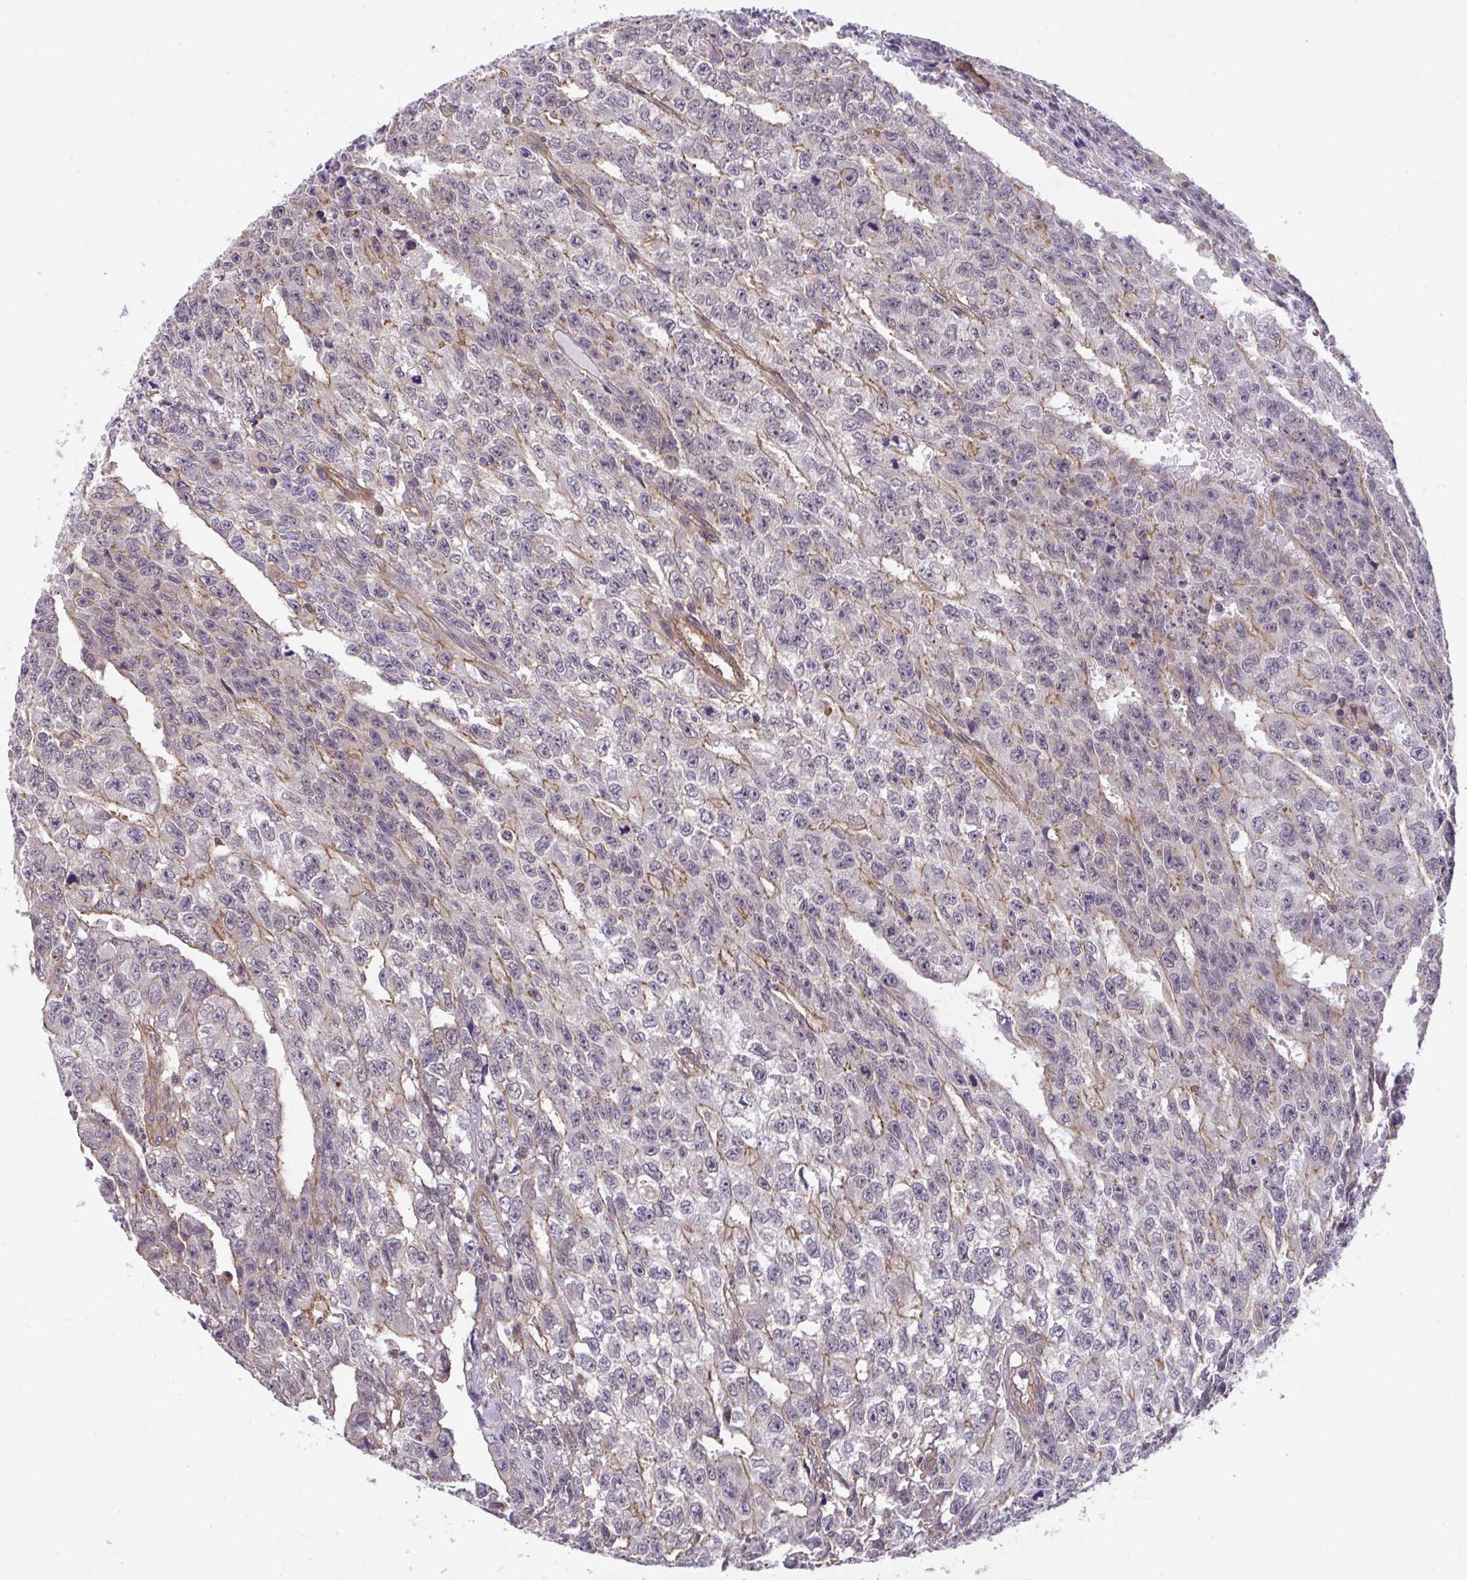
{"staining": {"intensity": "moderate", "quantity": "<25%", "location": "cytoplasmic/membranous"}, "tissue": "testis cancer", "cell_type": "Tumor cells", "image_type": "cancer", "snomed": [{"axis": "morphology", "description": "Carcinoma, Embryonal, NOS"}, {"axis": "morphology", "description": "Teratoma, malignant, NOS"}, {"axis": "topography", "description": "Testis"}], "caption": "Immunohistochemical staining of human embryonal carcinoma (testis) shows low levels of moderate cytoplasmic/membranous expression in approximately <25% of tumor cells. The staining was performed using DAB (3,3'-diaminobenzidine), with brown indicating positive protein expression. Nuclei are stained blue with hematoxylin.", "gene": "ZNF696", "patient": {"sex": "male", "age": 24}}